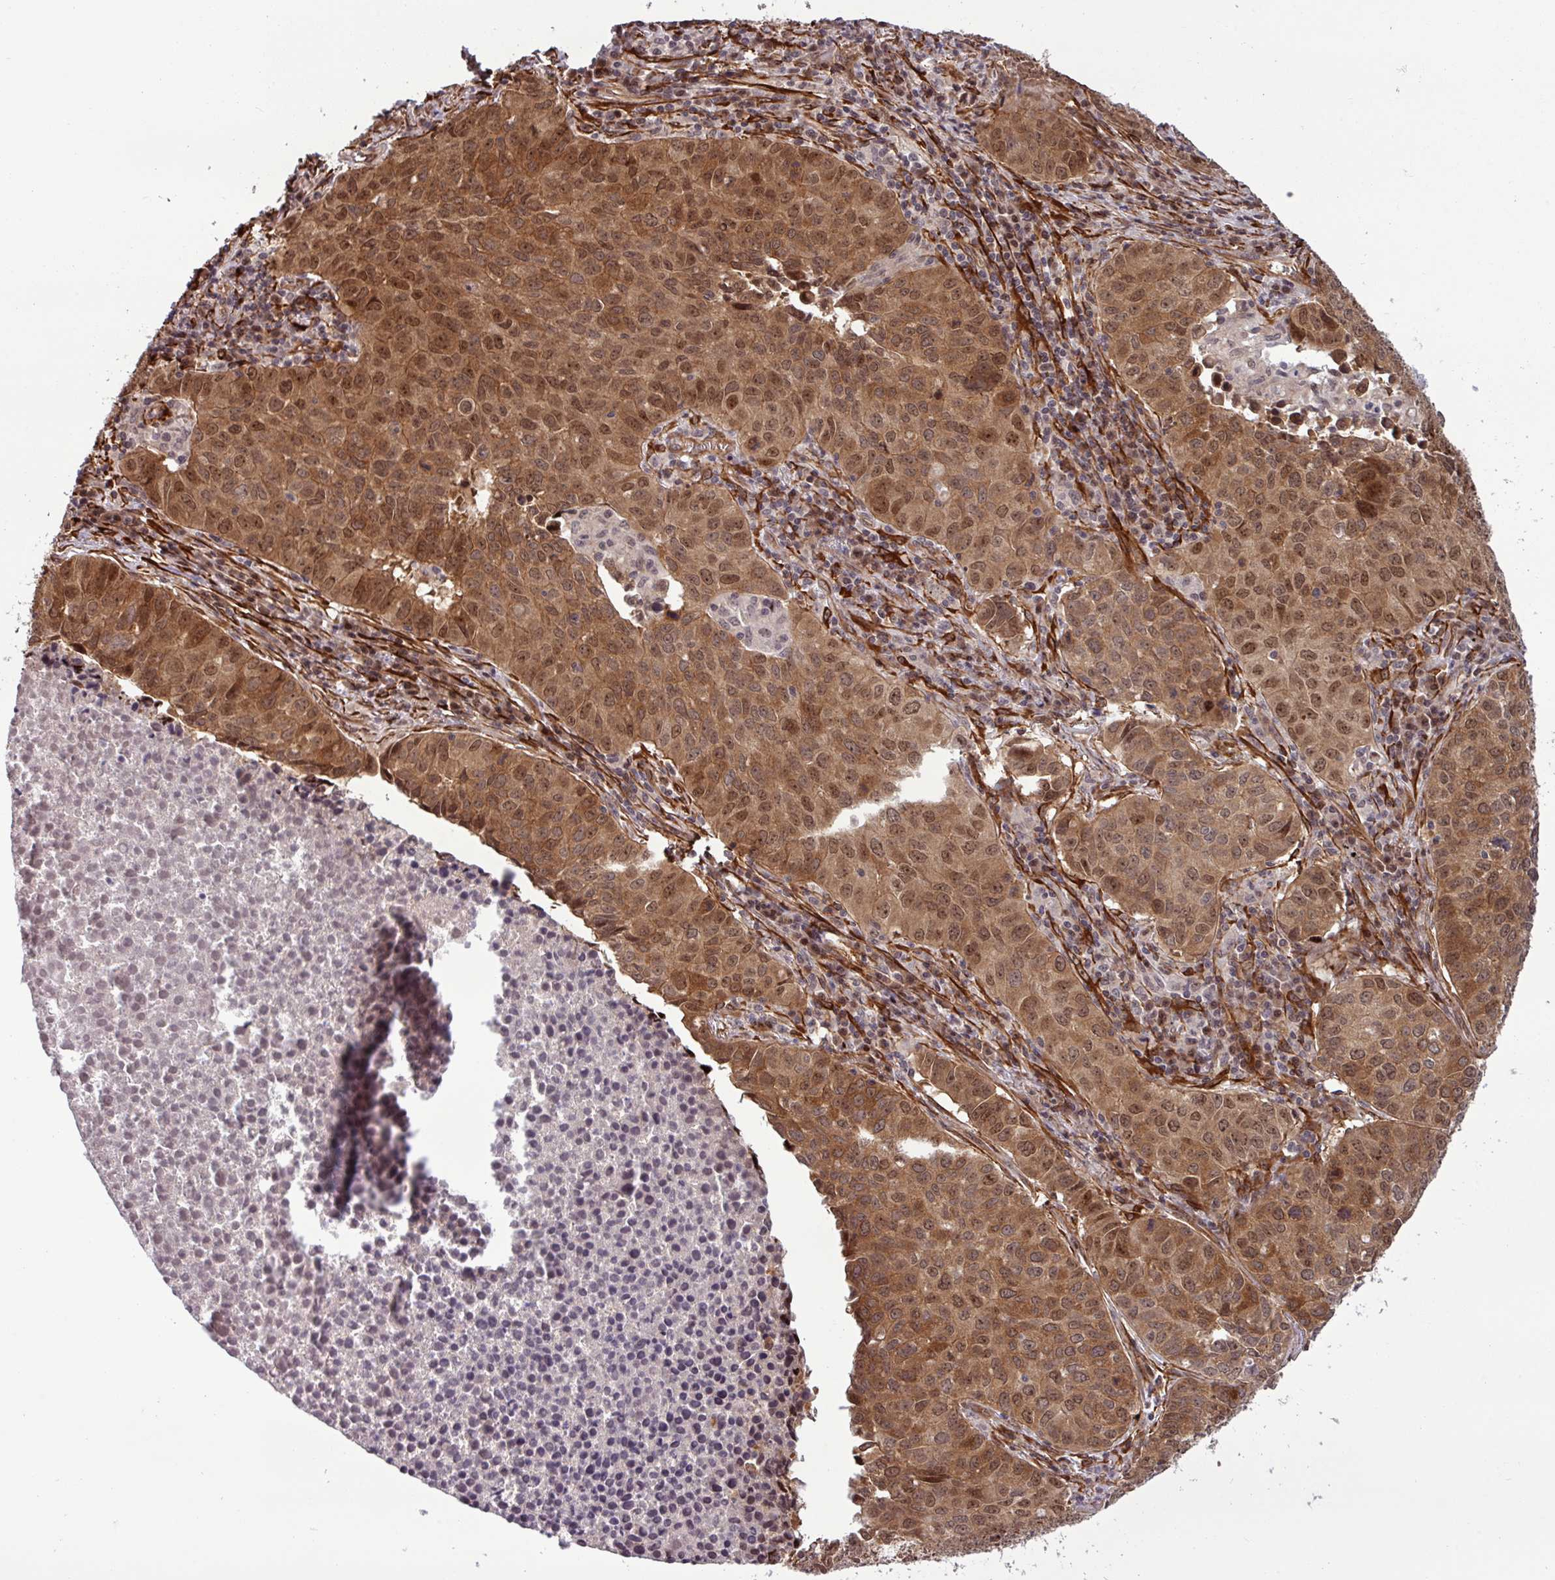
{"staining": {"intensity": "moderate", "quantity": ">75%", "location": "cytoplasmic/membranous,nuclear"}, "tissue": "lung cancer", "cell_type": "Tumor cells", "image_type": "cancer", "snomed": [{"axis": "morphology", "description": "Adenocarcinoma, NOS"}, {"axis": "topography", "description": "Lung"}], "caption": "The photomicrograph reveals a brown stain indicating the presence of a protein in the cytoplasmic/membranous and nuclear of tumor cells in lung cancer.", "gene": "C7orf50", "patient": {"sex": "female", "age": 50}}